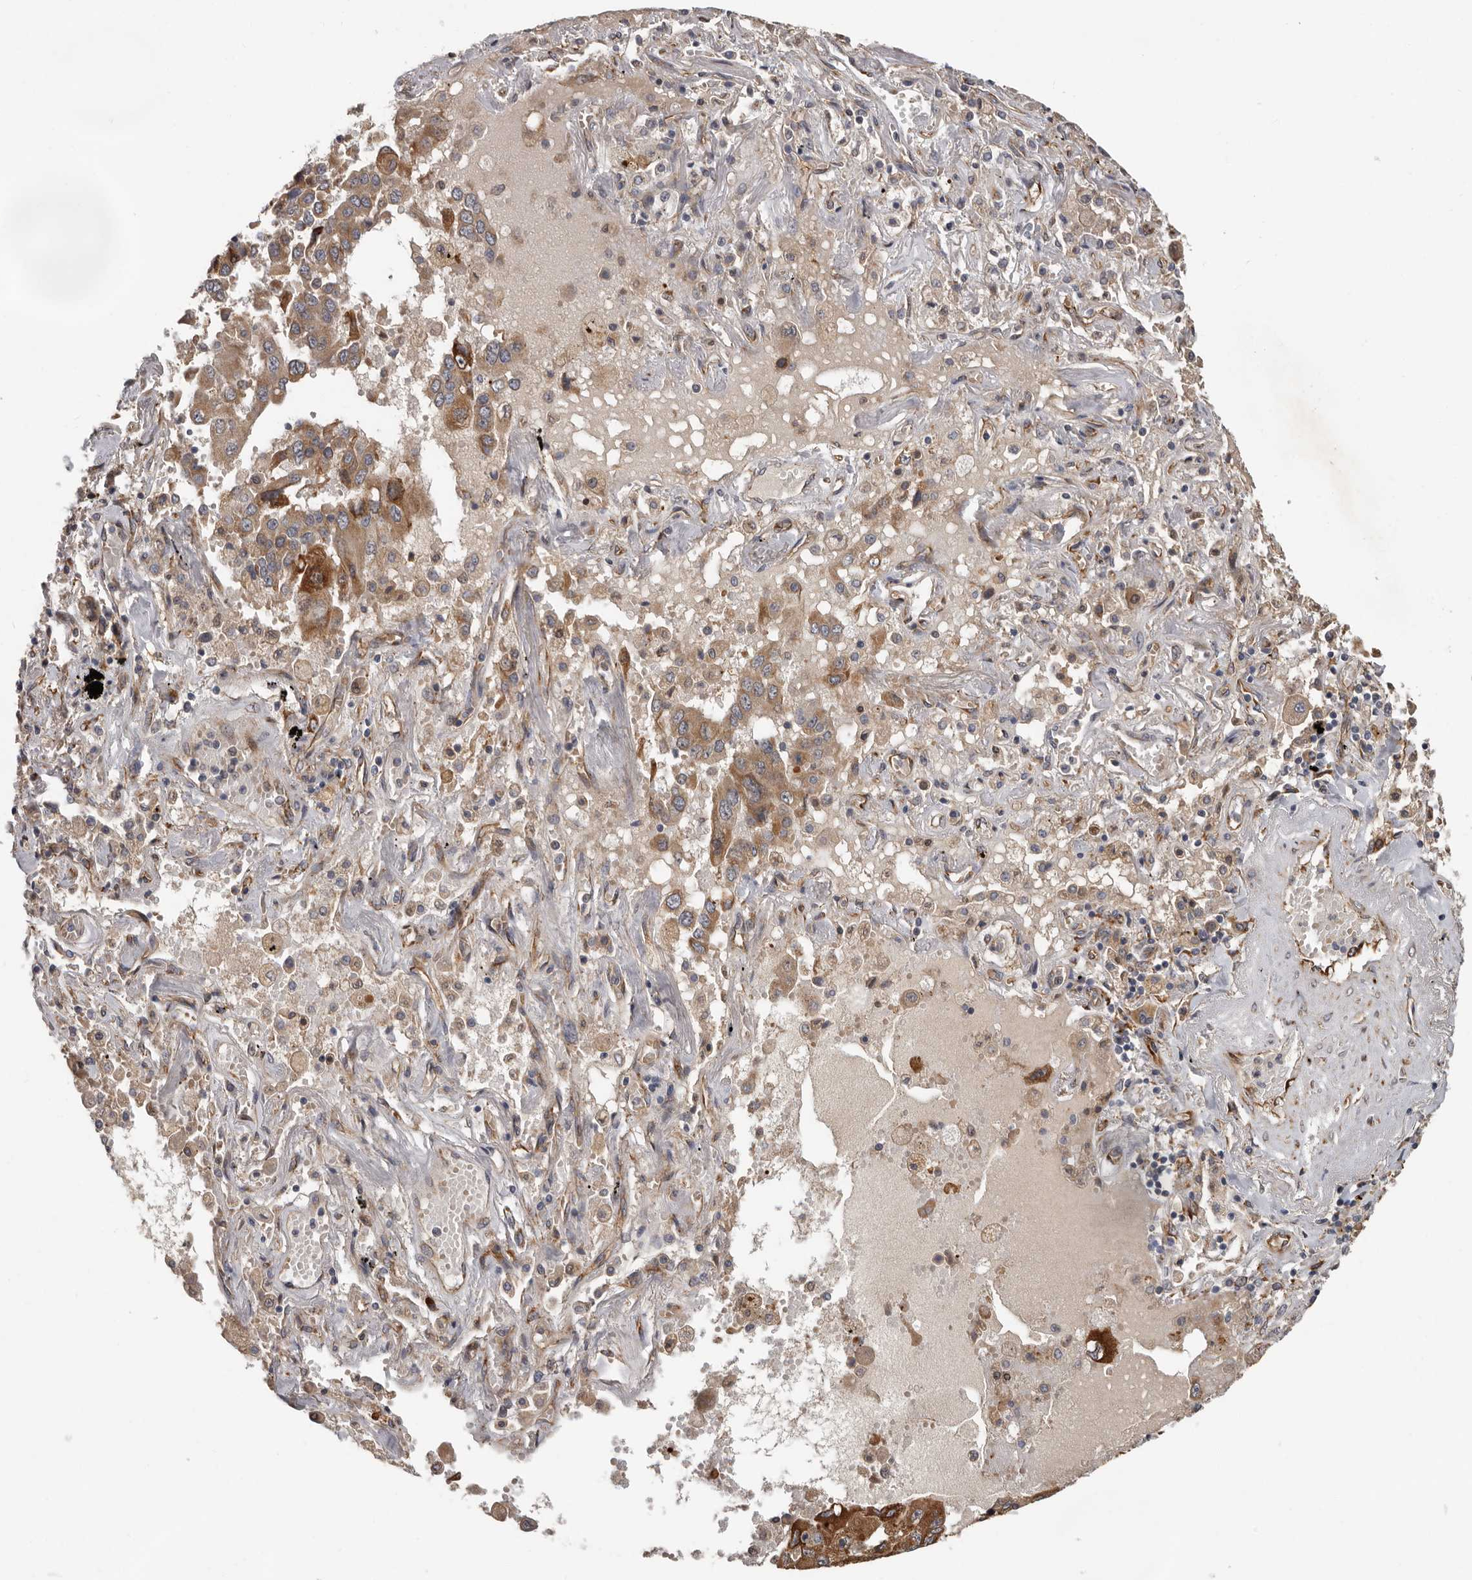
{"staining": {"intensity": "moderate", "quantity": ">75%", "location": "cytoplasmic/membranous"}, "tissue": "lung cancer", "cell_type": "Tumor cells", "image_type": "cancer", "snomed": [{"axis": "morphology", "description": "Adenocarcinoma, NOS"}, {"axis": "topography", "description": "Lung"}], "caption": "Protein positivity by immunohistochemistry (IHC) shows moderate cytoplasmic/membranous expression in approximately >75% of tumor cells in lung cancer (adenocarcinoma).", "gene": "MTF1", "patient": {"sex": "female", "age": 65}}